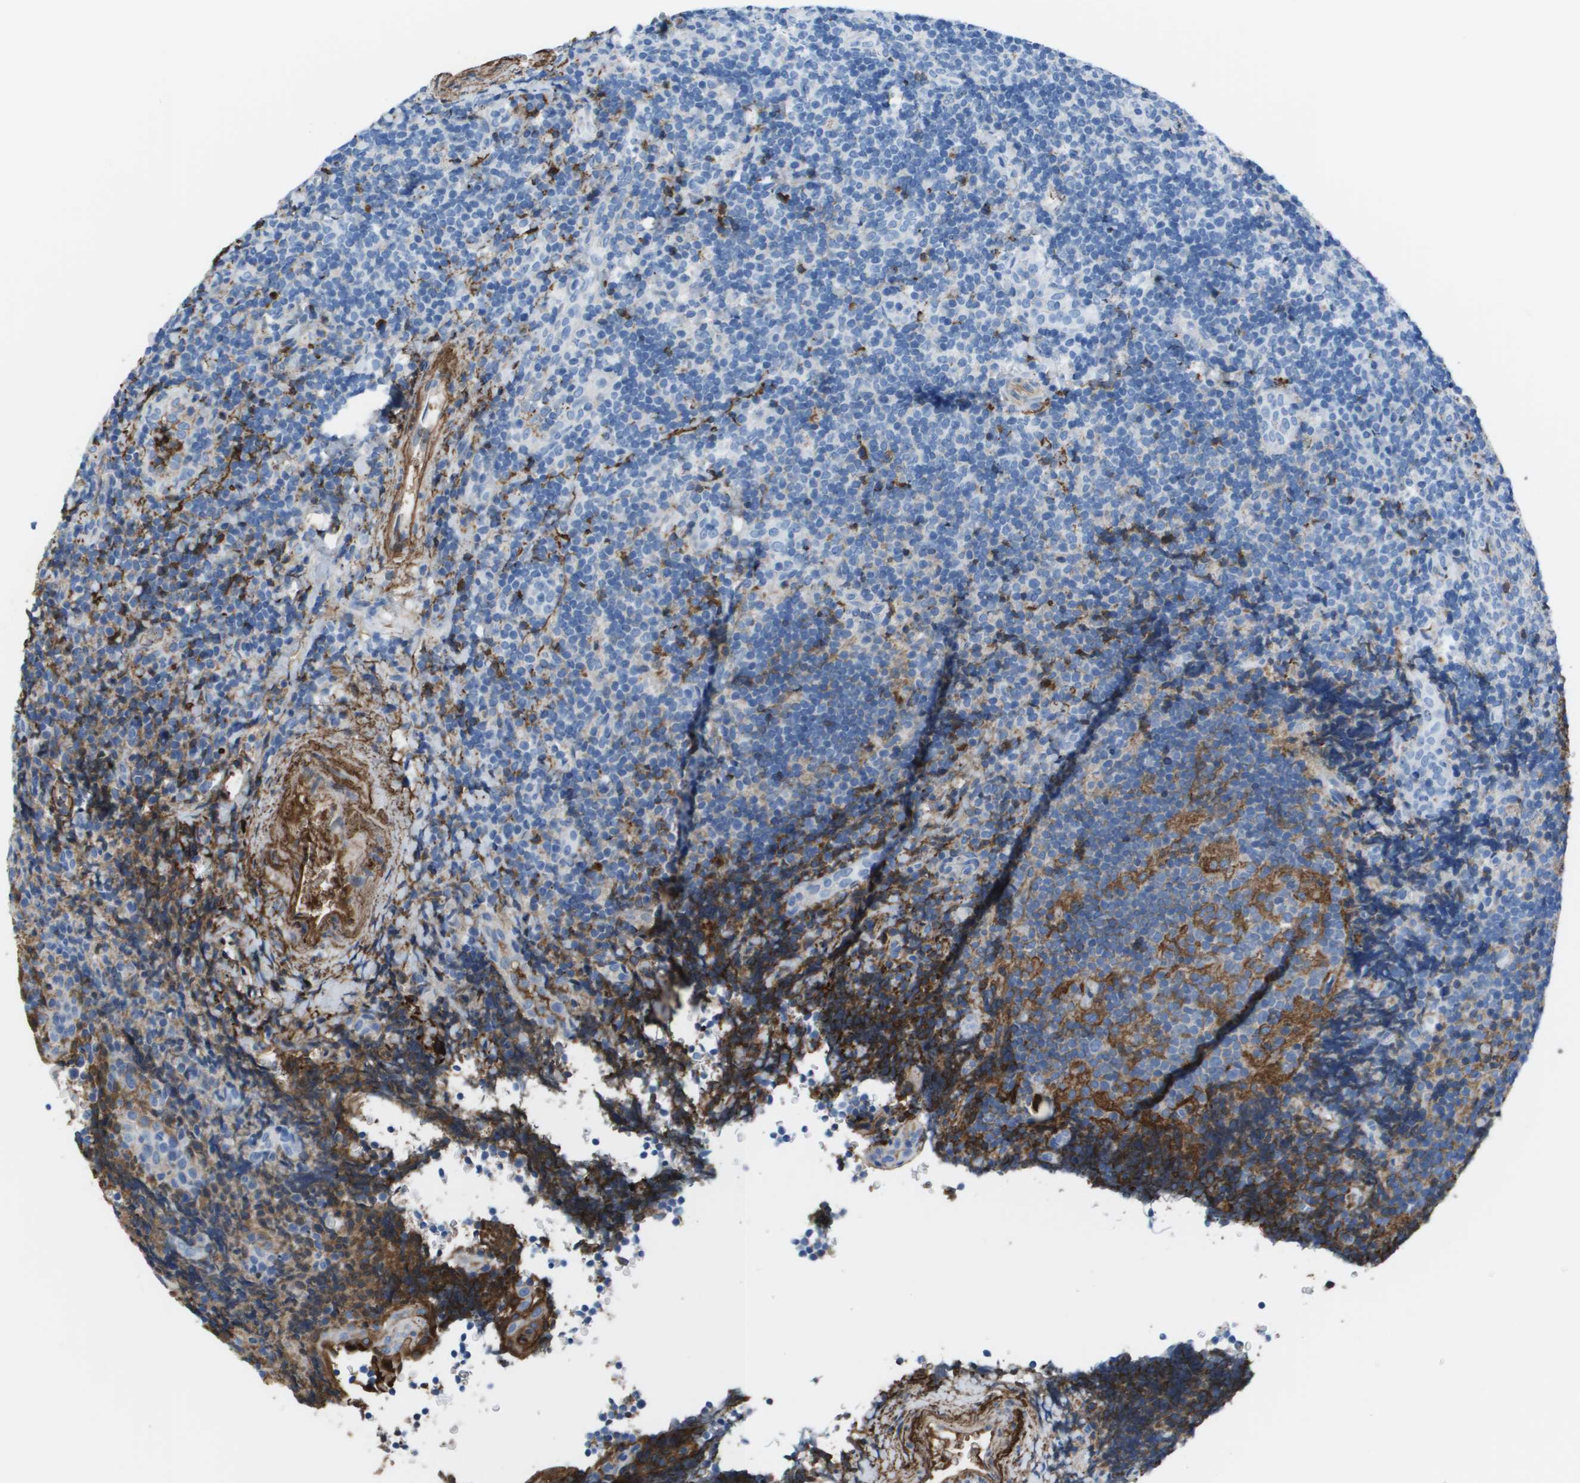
{"staining": {"intensity": "weak", "quantity": "<25%", "location": "cytoplasmic/membranous"}, "tissue": "tonsil", "cell_type": "Germinal center cells", "image_type": "normal", "snomed": [{"axis": "morphology", "description": "Normal tissue, NOS"}, {"axis": "topography", "description": "Tonsil"}], "caption": "IHC histopathology image of normal tonsil: tonsil stained with DAB (3,3'-diaminobenzidine) displays no significant protein staining in germinal center cells. (DAB (3,3'-diaminobenzidine) immunohistochemistry (IHC) with hematoxylin counter stain).", "gene": "VTN", "patient": {"sex": "male", "age": 37}}